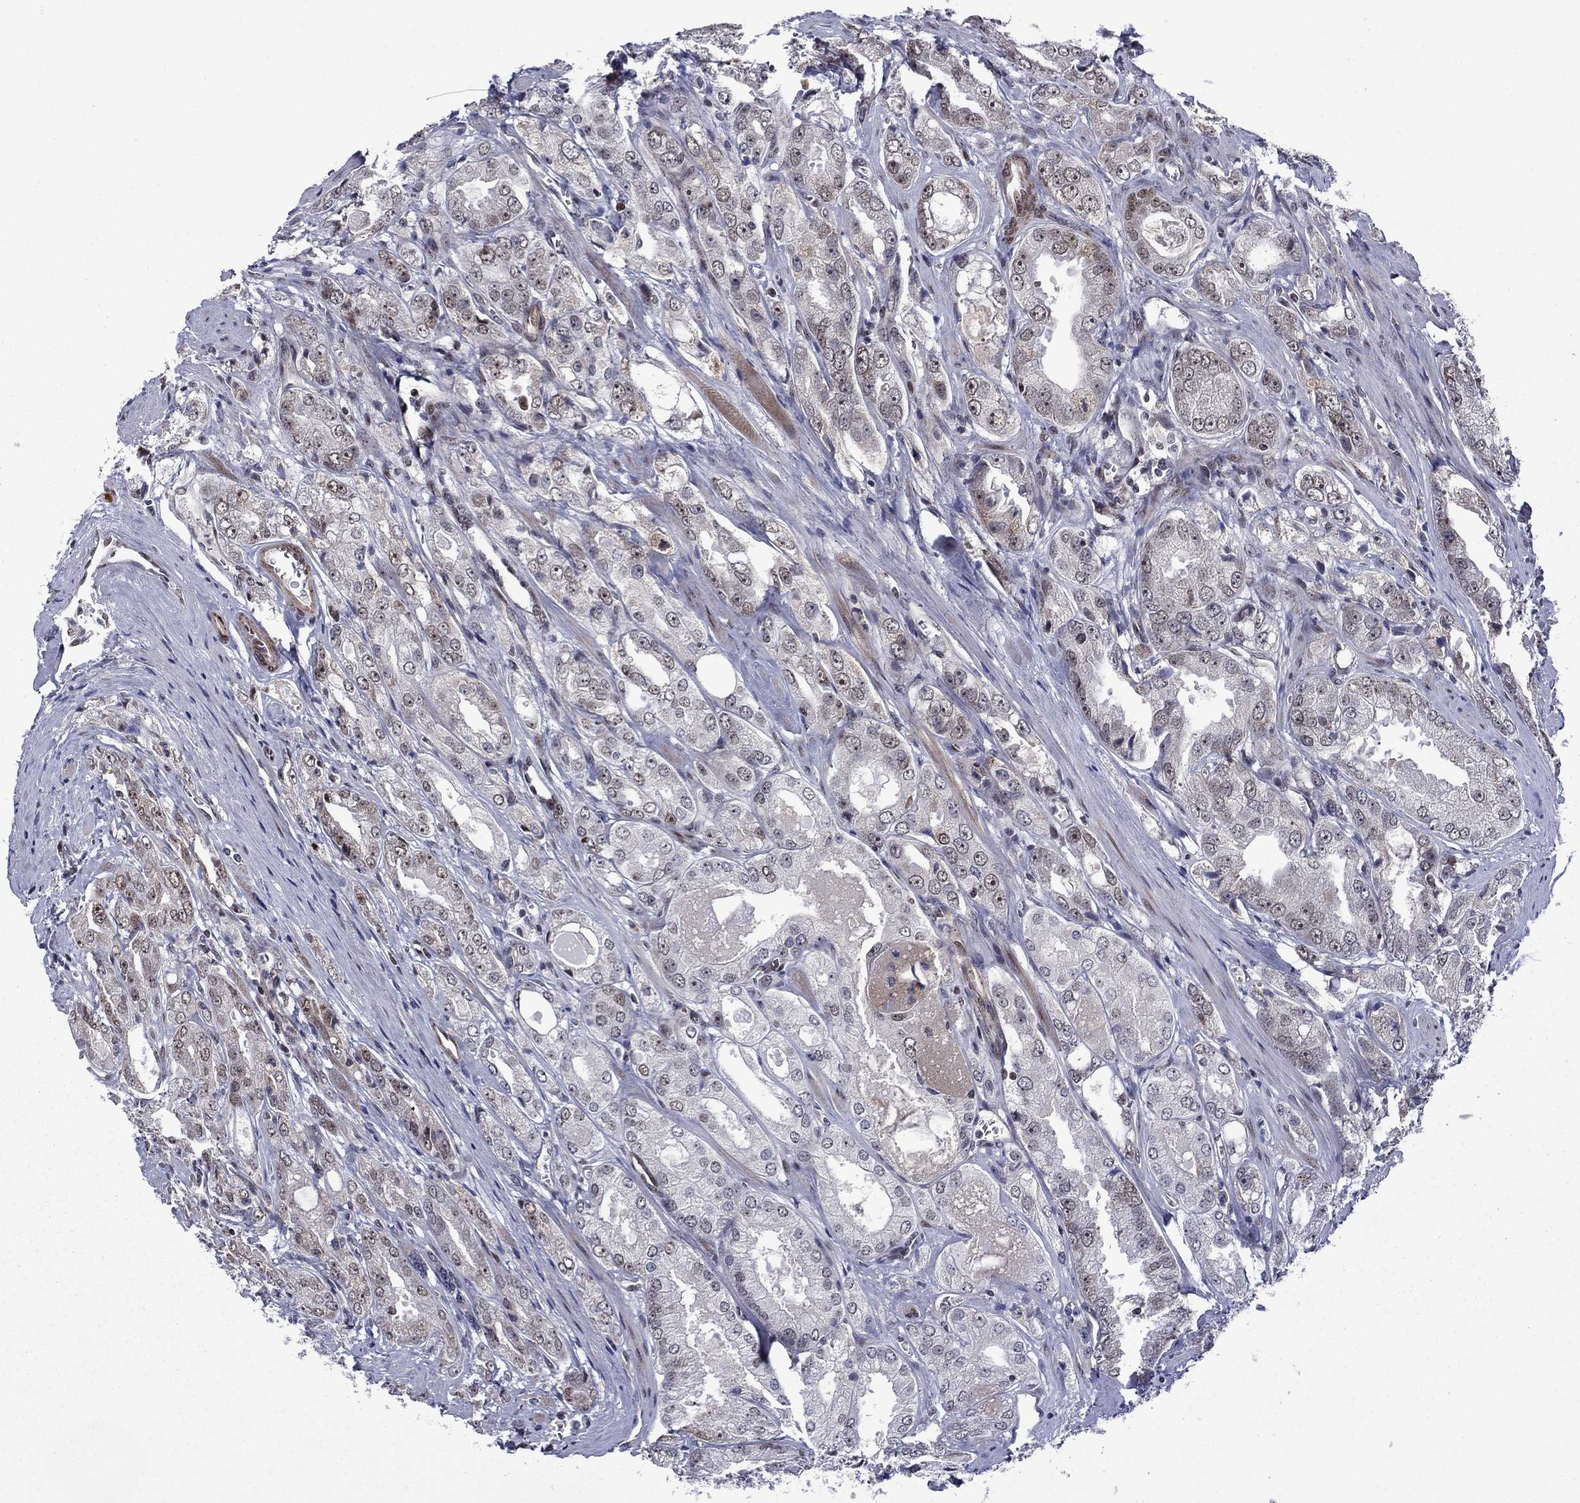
{"staining": {"intensity": "strong", "quantity": "<25%", "location": "nuclear"}, "tissue": "prostate cancer", "cell_type": "Tumor cells", "image_type": "cancer", "snomed": [{"axis": "morphology", "description": "Adenocarcinoma, NOS"}, {"axis": "morphology", "description": "Adenocarcinoma, High grade"}, {"axis": "topography", "description": "Prostate"}], "caption": "This image shows adenocarcinoma (prostate) stained with IHC to label a protein in brown. The nuclear of tumor cells show strong positivity for the protein. Nuclei are counter-stained blue.", "gene": "SURF2", "patient": {"sex": "male", "age": 70}}